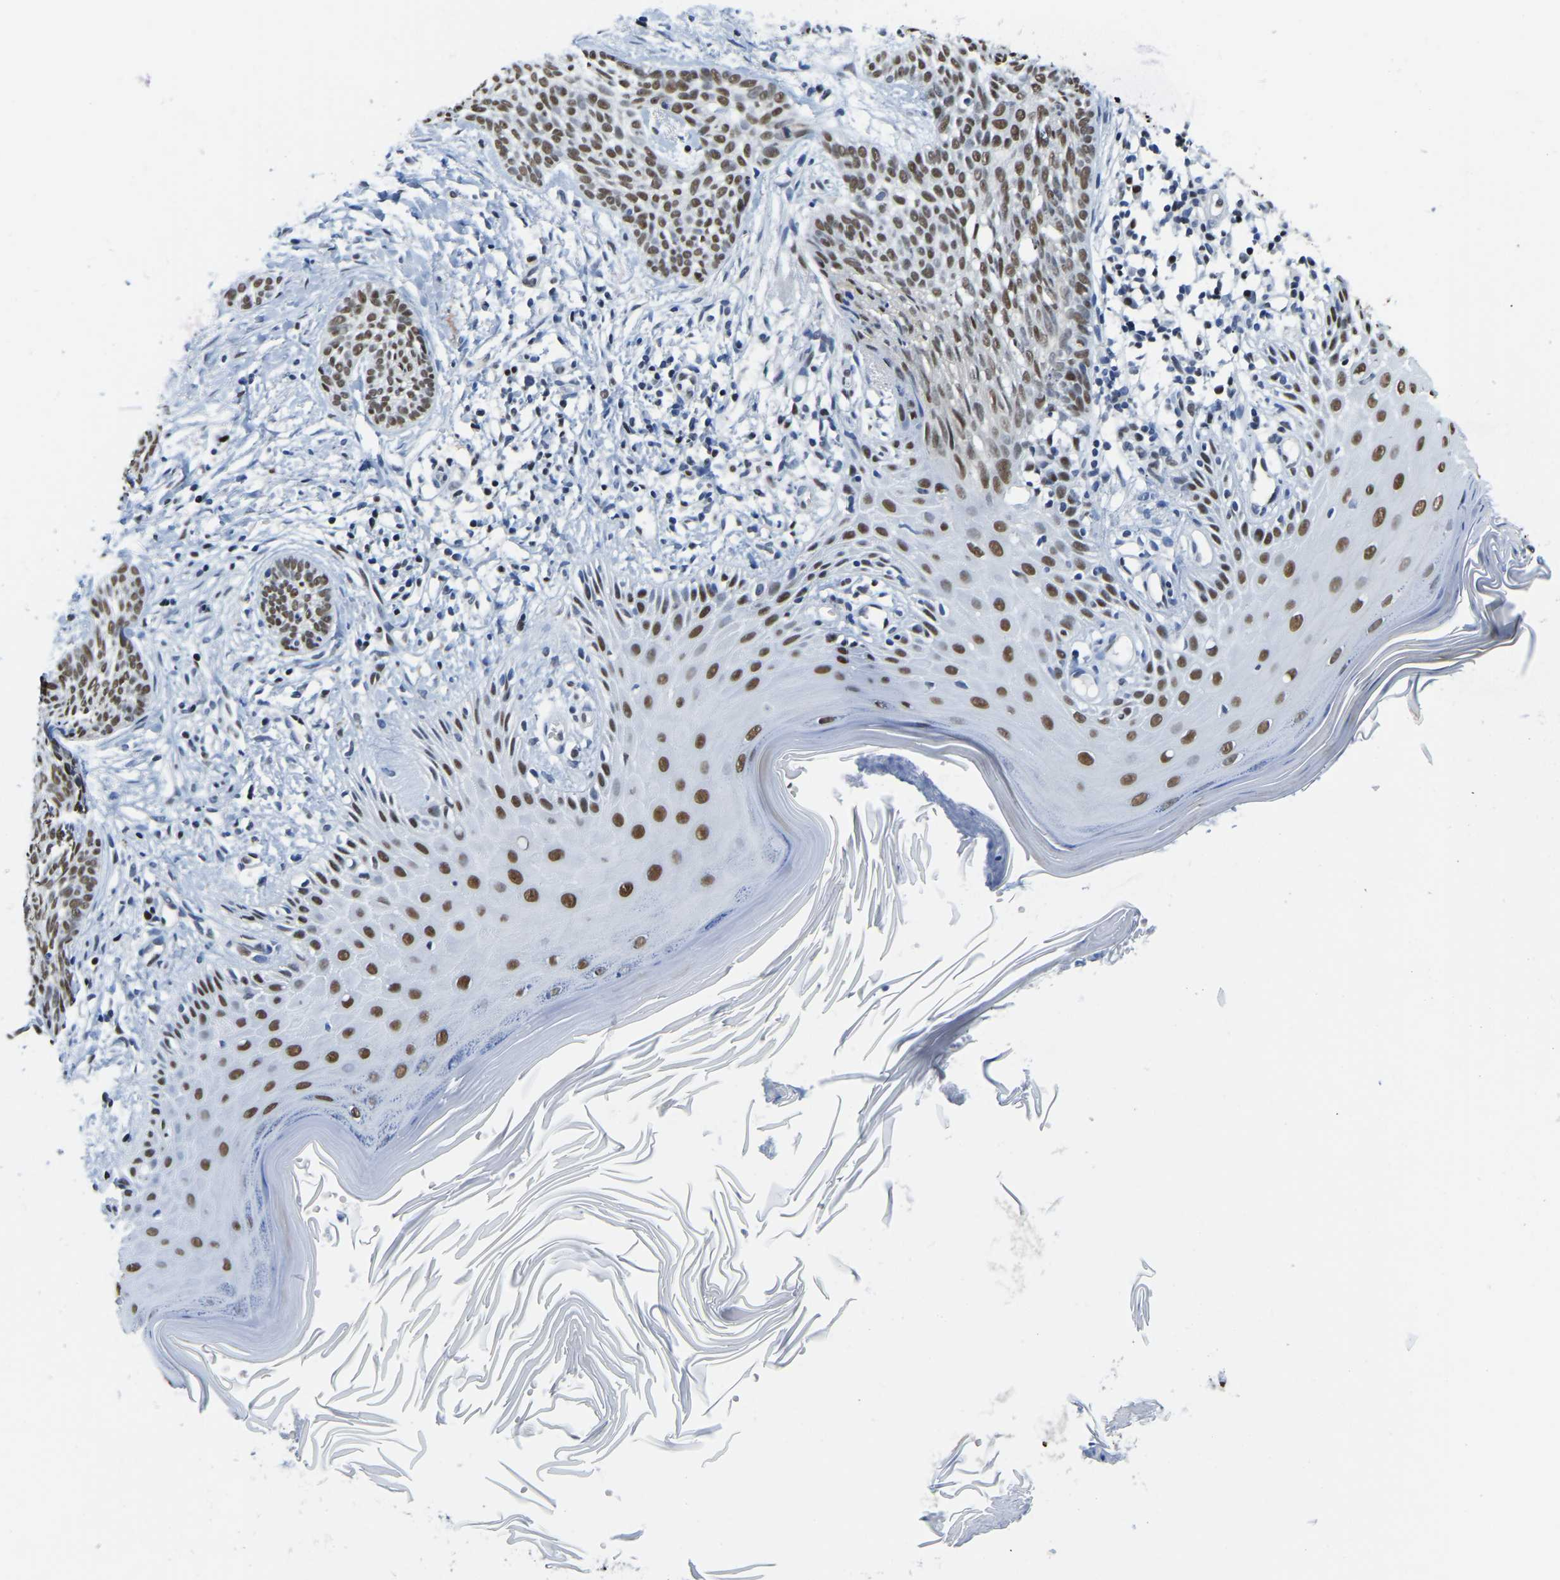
{"staining": {"intensity": "moderate", "quantity": ">75%", "location": "nuclear"}, "tissue": "skin cancer", "cell_type": "Tumor cells", "image_type": "cancer", "snomed": [{"axis": "morphology", "description": "Basal cell carcinoma"}, {"axis": "topography", "description": "Skin"}], "caption": "Immunohistochemical staining of skin basal cell carcinoma reveals medium levels of moderate nuclear staining in about >75% of tumor cells.", "gene": "UBA1", "patient": {"sex": "female", "age": 59}}